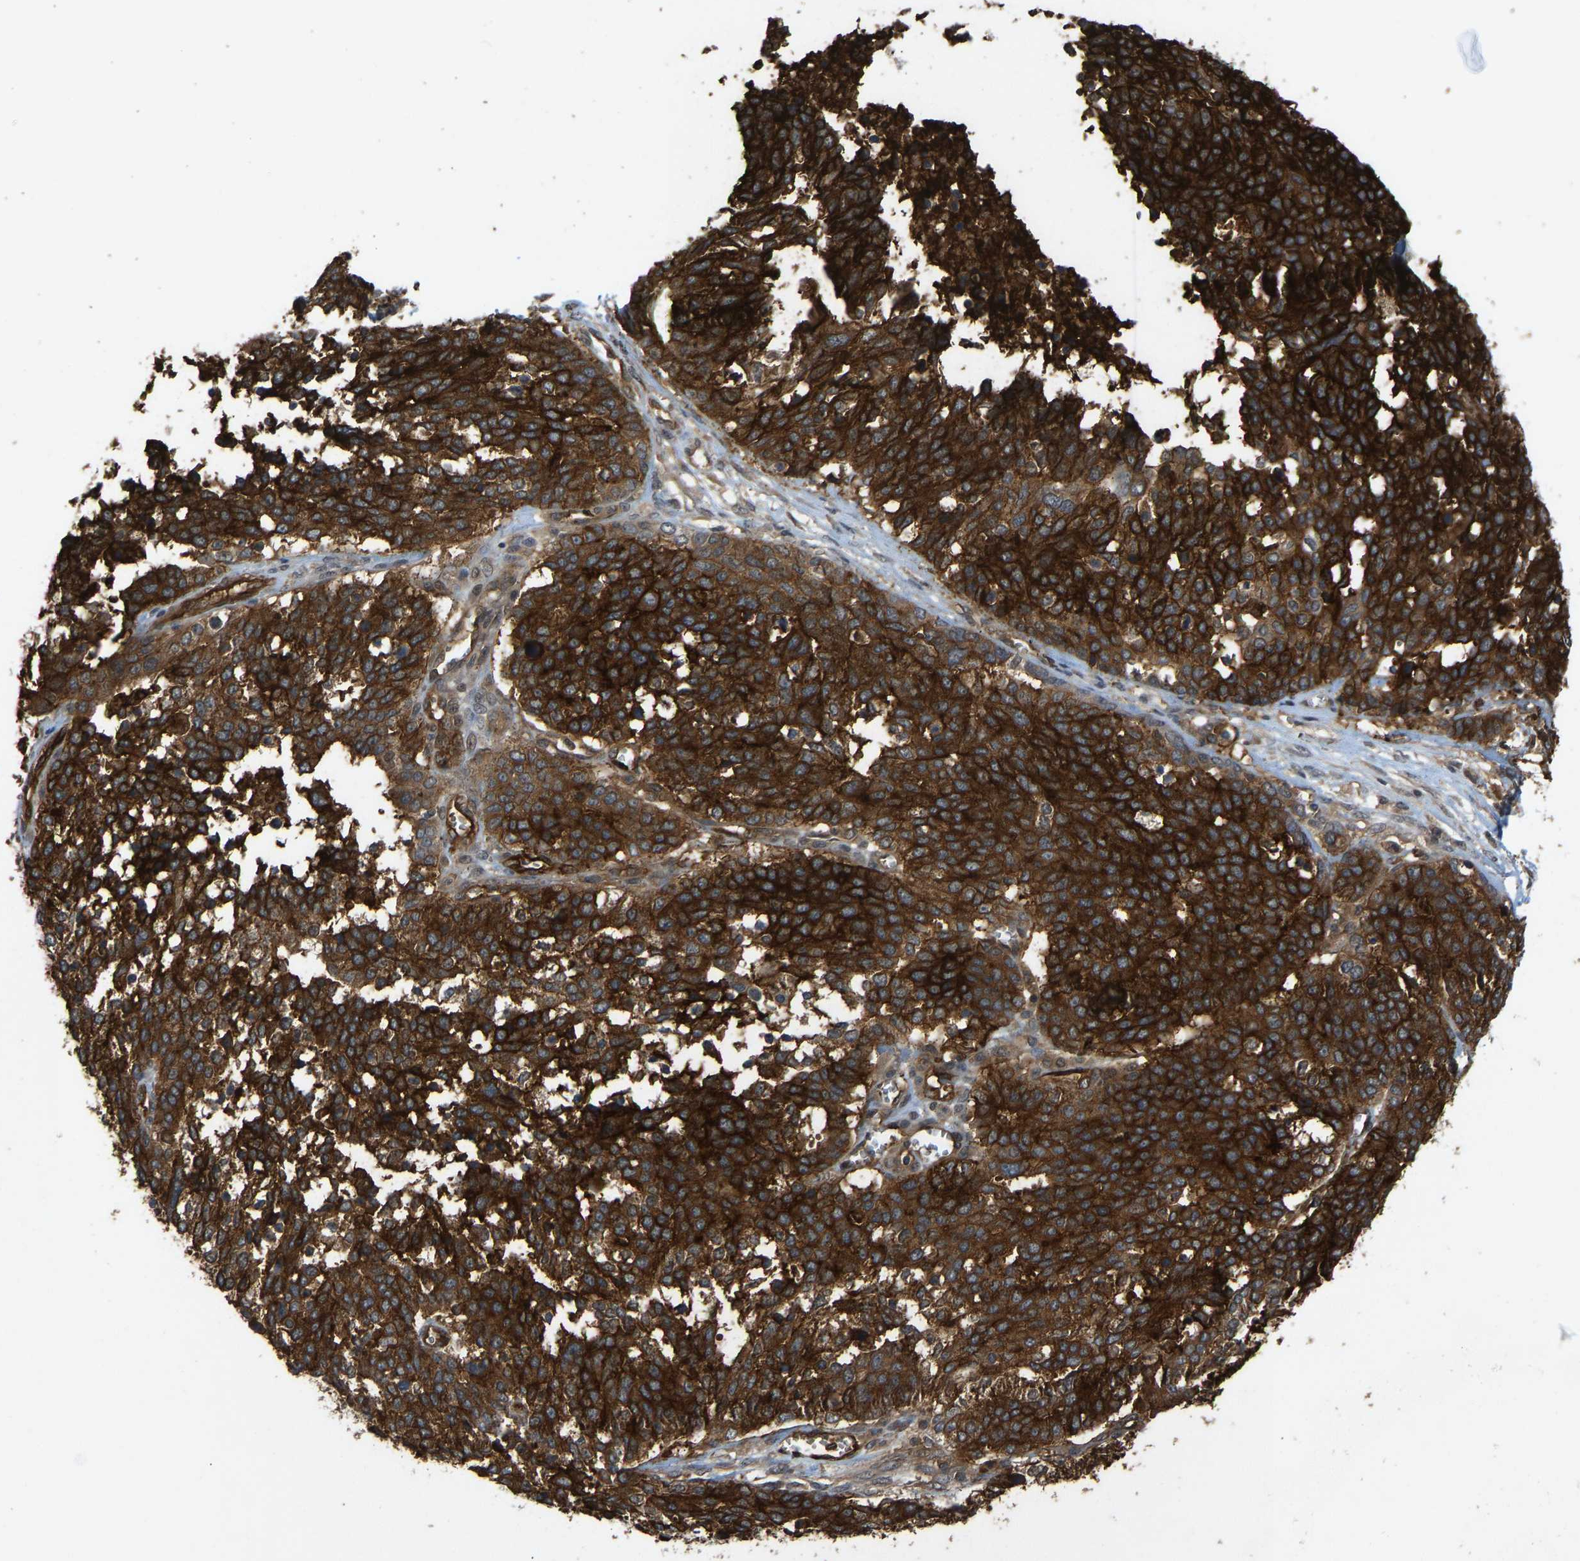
{"staining": {"intensity": "strong", "quantity": ">75%", "location": "cytoplasmic/membranous"}, "tissue": "ovarian cancer", "cell_type": "Tumor cells", "image_type": "cancer", "snomed": [{"axis": "morphology", "description": "Cystadenocarcinoma, serous, NOS"}, {"axis": "topography", "description": "Ovary"}], "caption": "An image of human ovarian cancer stained for a protein demonstrates strong cytoplasmic/membranous brown staining in tumor cells. Using DAB (brown) and hematoxylin (blue) stains, captured at high magnification using brightfield microscopy.", "gene": "CCT8", "patient": {"sex": "female", "age": 44}}